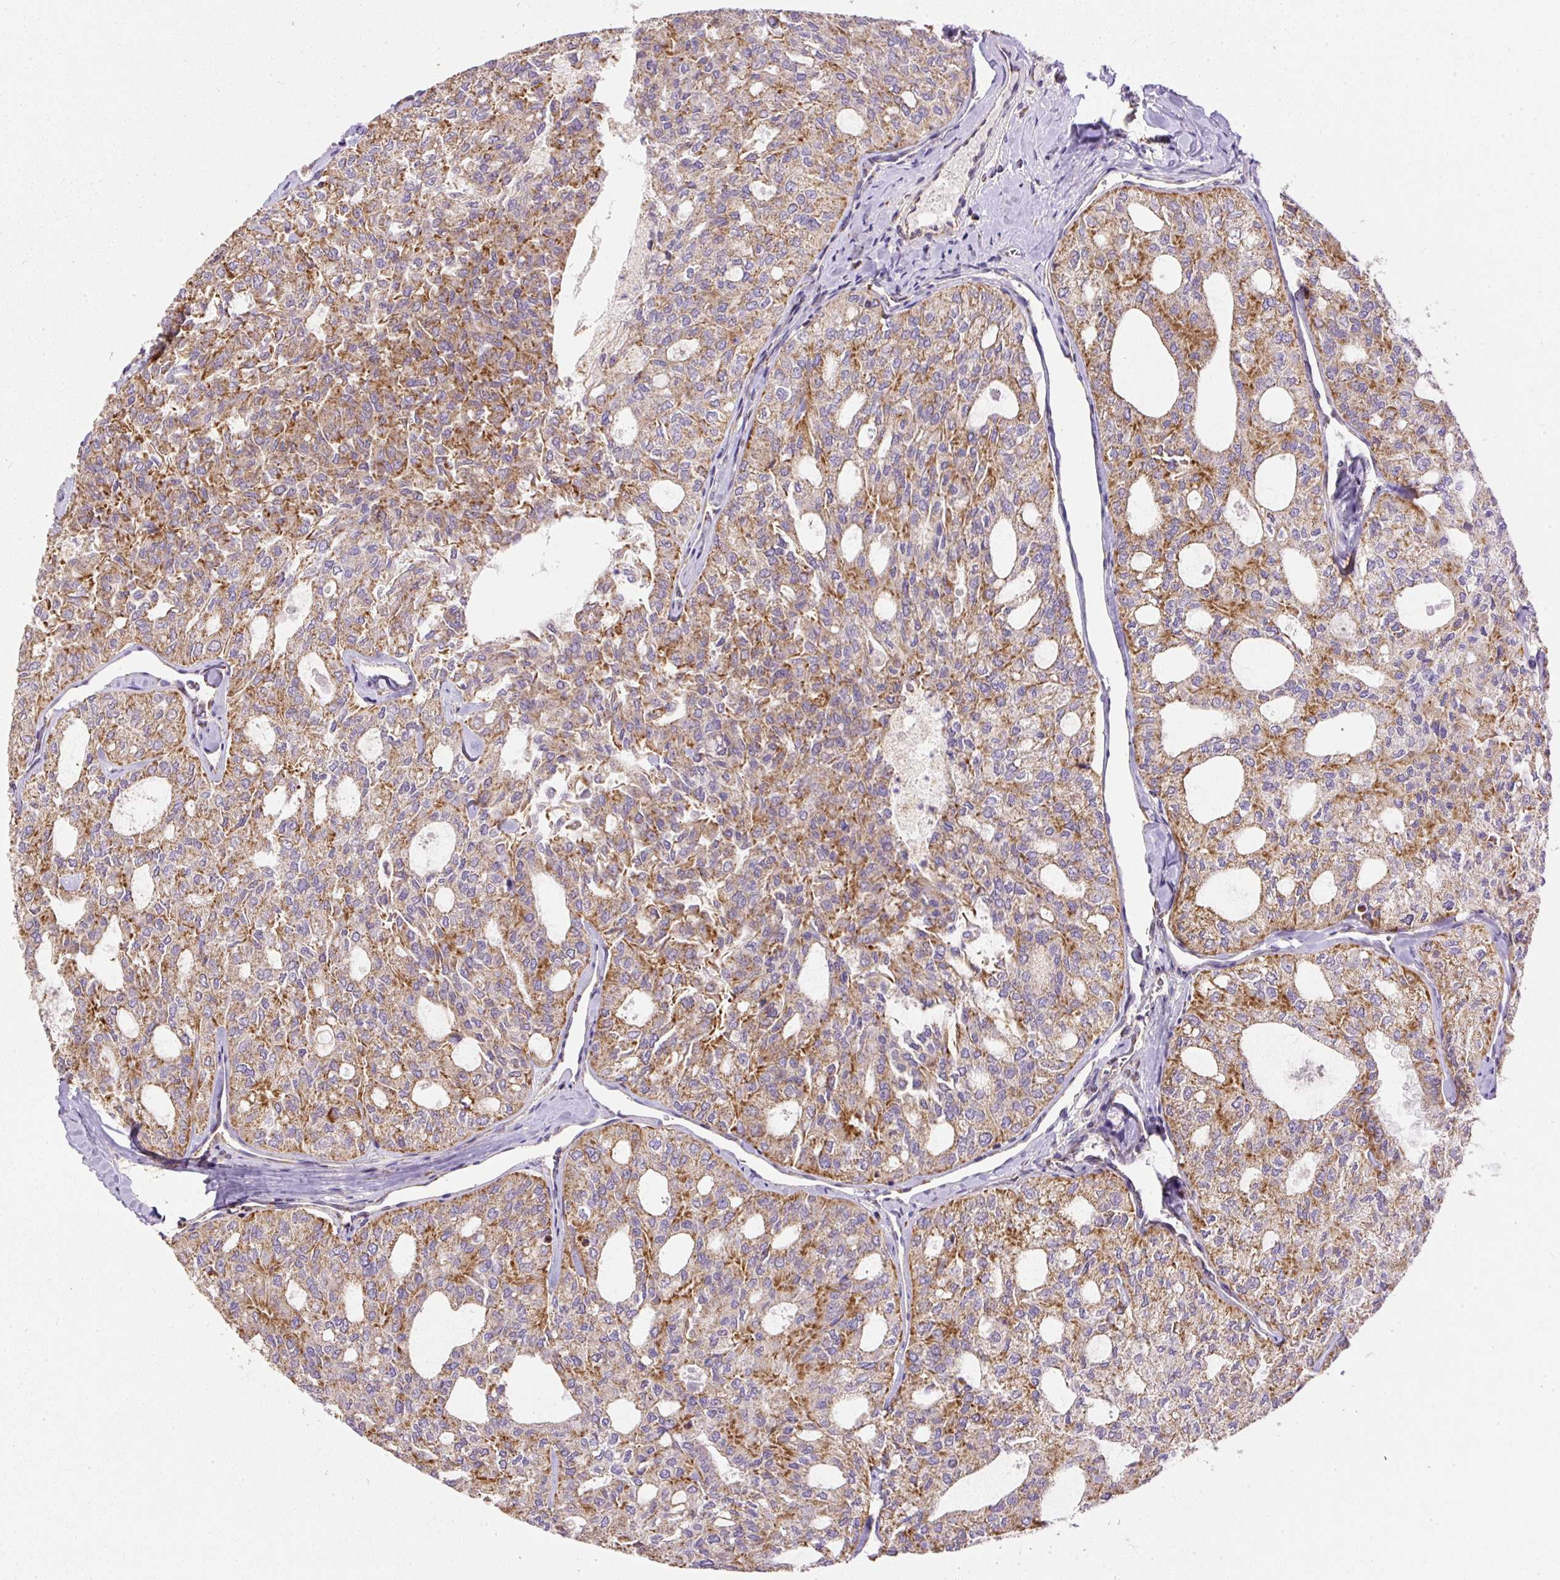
{"staining": {"intensity": "moderate", "quantity": ">75%", "location": "cytoplasmic/membranous"}, "tissue": "thyroid cancer", "cell_type": "Tumor cells", "image_type": "cancer", "snomed": [{"axis": "morphology", "description": "Follicular adenoma carcinoma, NOS"}, {"axis": "topography", "description": "Thyroid gland"}], "caption": "A micrograph showing moderate cytoplasmic/membranous expression in about >75% of tumor cells in follicular adenoma carcinoma (thyroid), as visualized by brown immunohistochemical staining.", "gene": "NDUFAF2", "patient": {"sex": "male", "age": 75}}